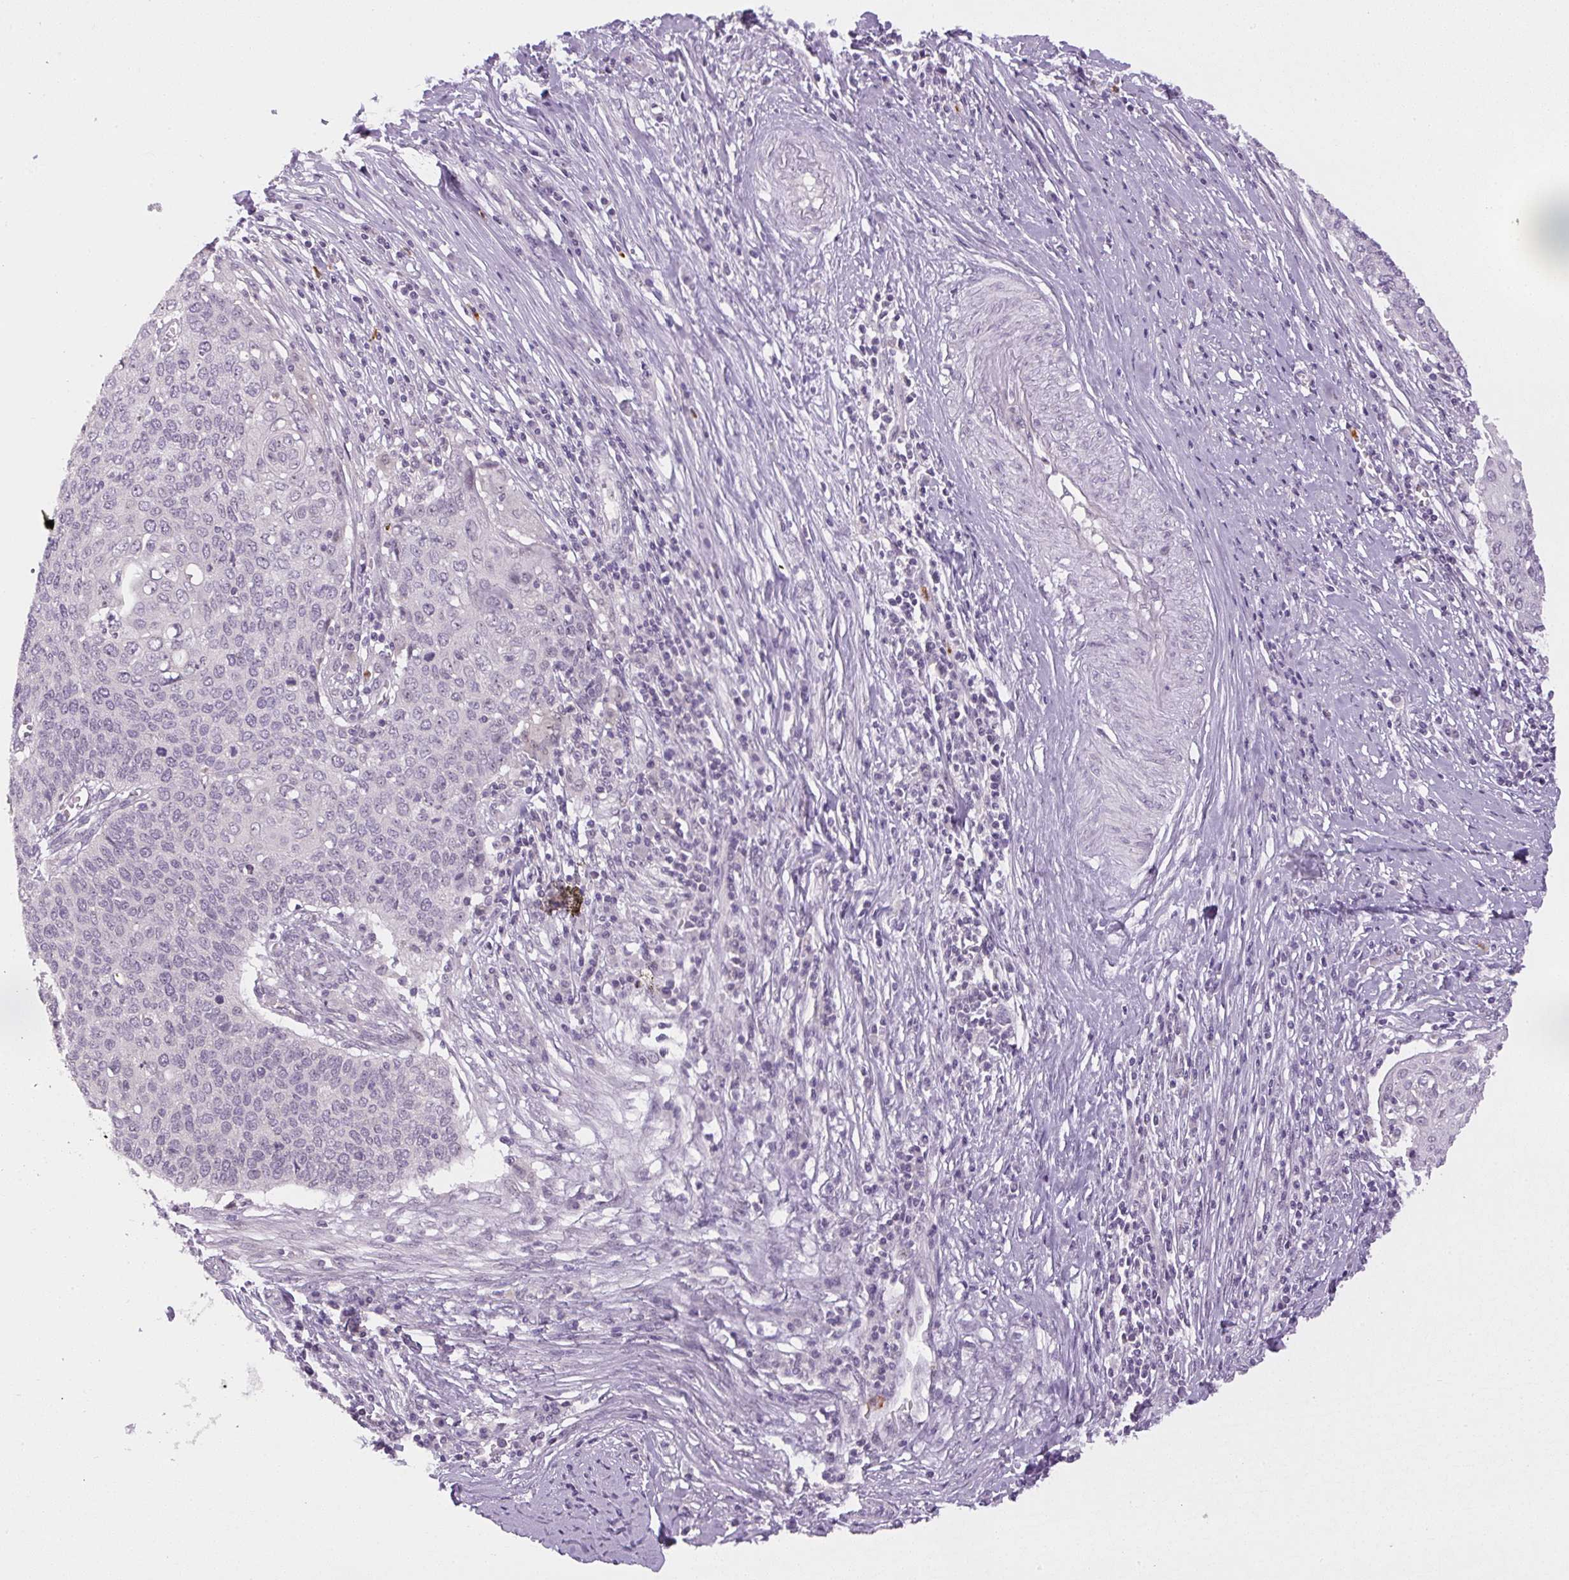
{"staining": {"intensity": "negative", "quantity": "none", "location": "none"}, "tissue": "cervical cancer", "cell_type": "Tumor cells", "image_type": "cancer", "snomed": [{"axis": "morphology", "description": "Squamous cell carcinoma, NOS"}, {"axis": "topography", "description": "Cervix"}], "caption": "There is no significant staining in tumor cells of cervical squamous cell carcinoma.", "gene": "SGF29", "patient": {"sex": "female", "age": 39}}